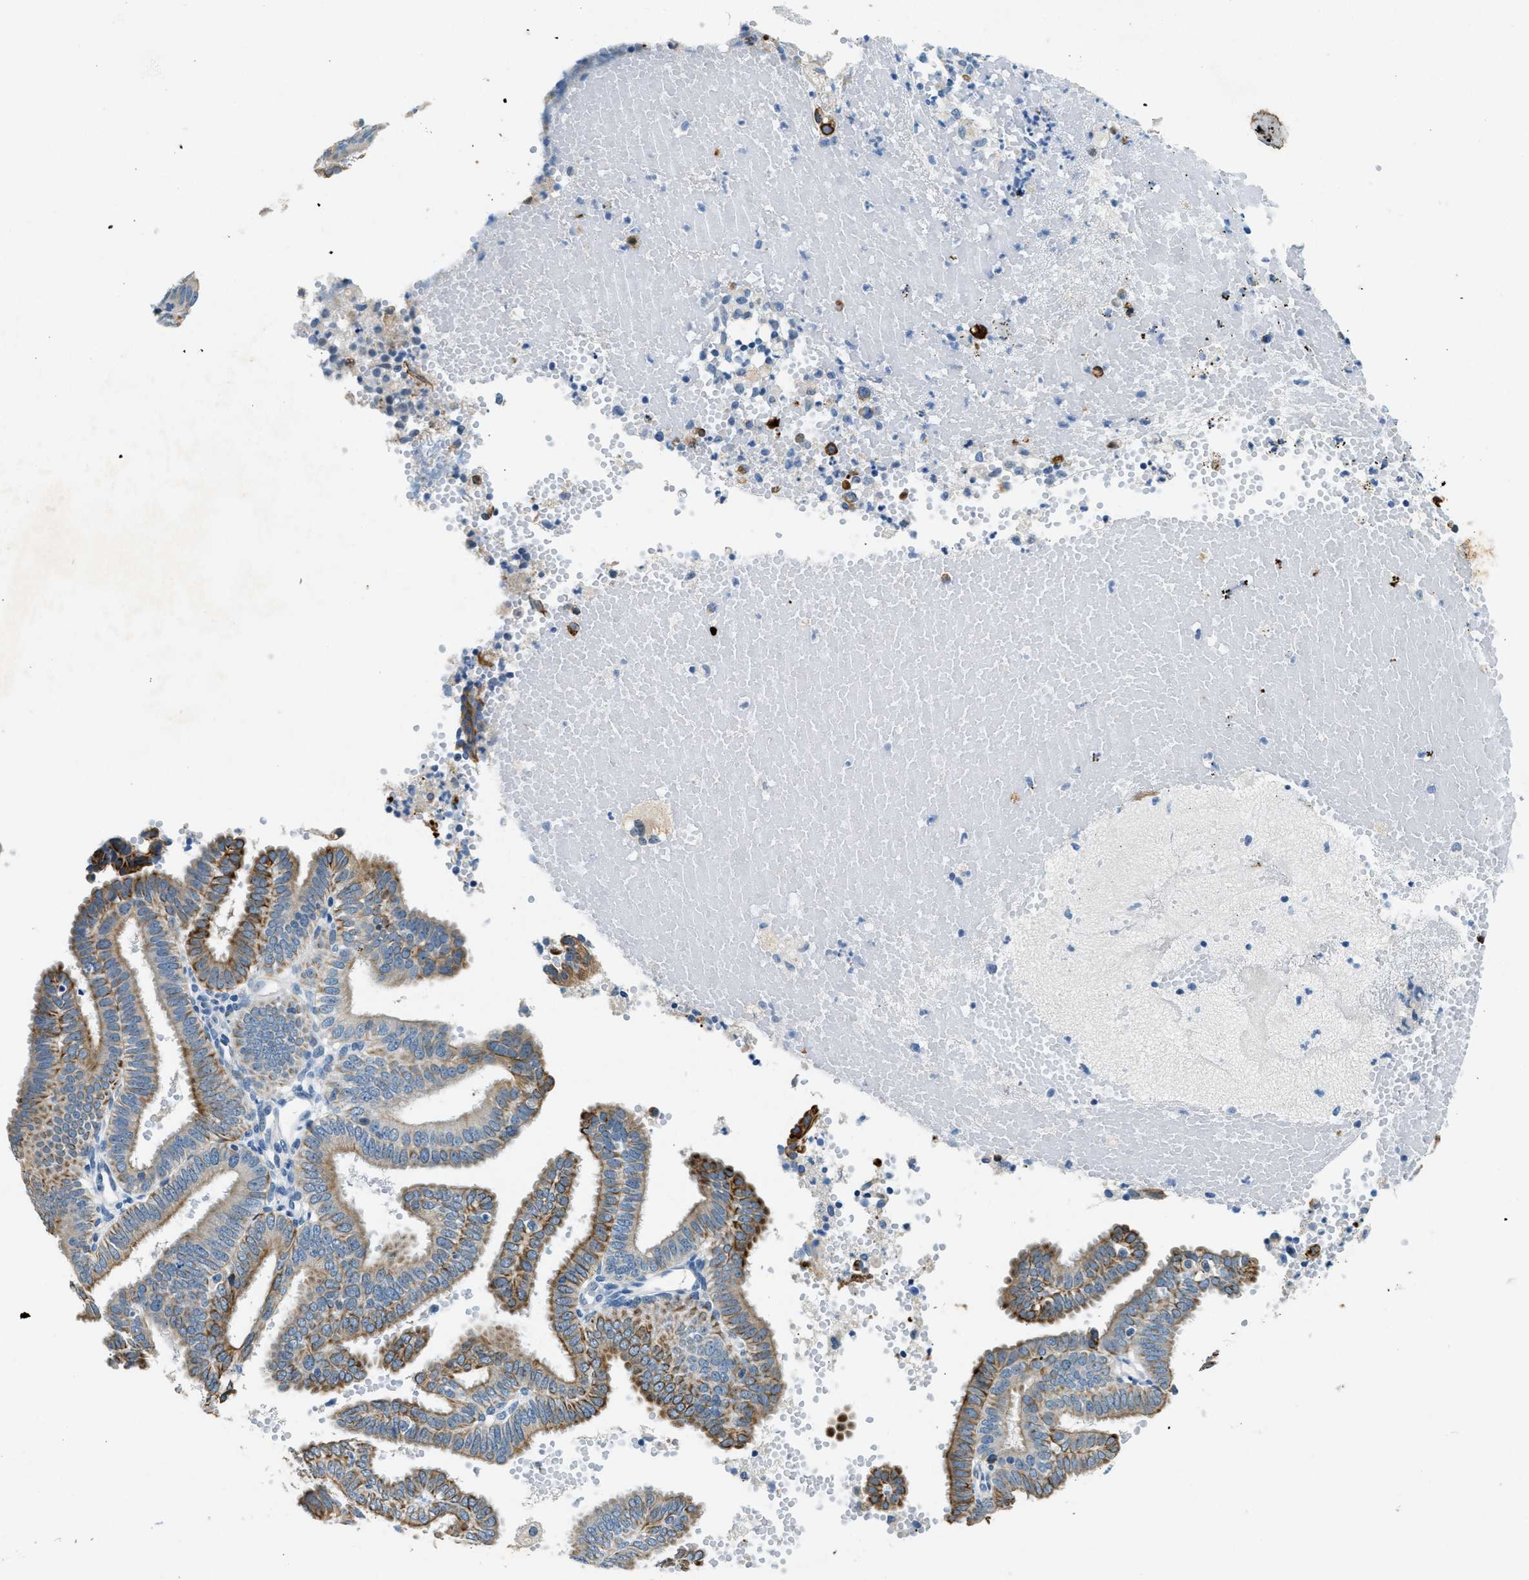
{"staining": {"intensity": "moderate", "quantity": "25%-75%", "location": "cytoplasmic/membranous"}, "tissue": "endometrial cancer", "cell_type": "Tumor cells", "image_type": "cancer", "snomed": [{"axis": "morphology", "description": "Adenocarcinoma, NOS"}, {"axis": "topography", "description": "Endometrium"}], "caption": "Immunohistochemical staining of endometrial cancer (adenocarcinoma) reveals moderate cytoplasmic/membranous protein expression in about 25%-75% of tumor cells.", "gene": "CFAP20", "patient": {"sex": "female", "age": 58}}